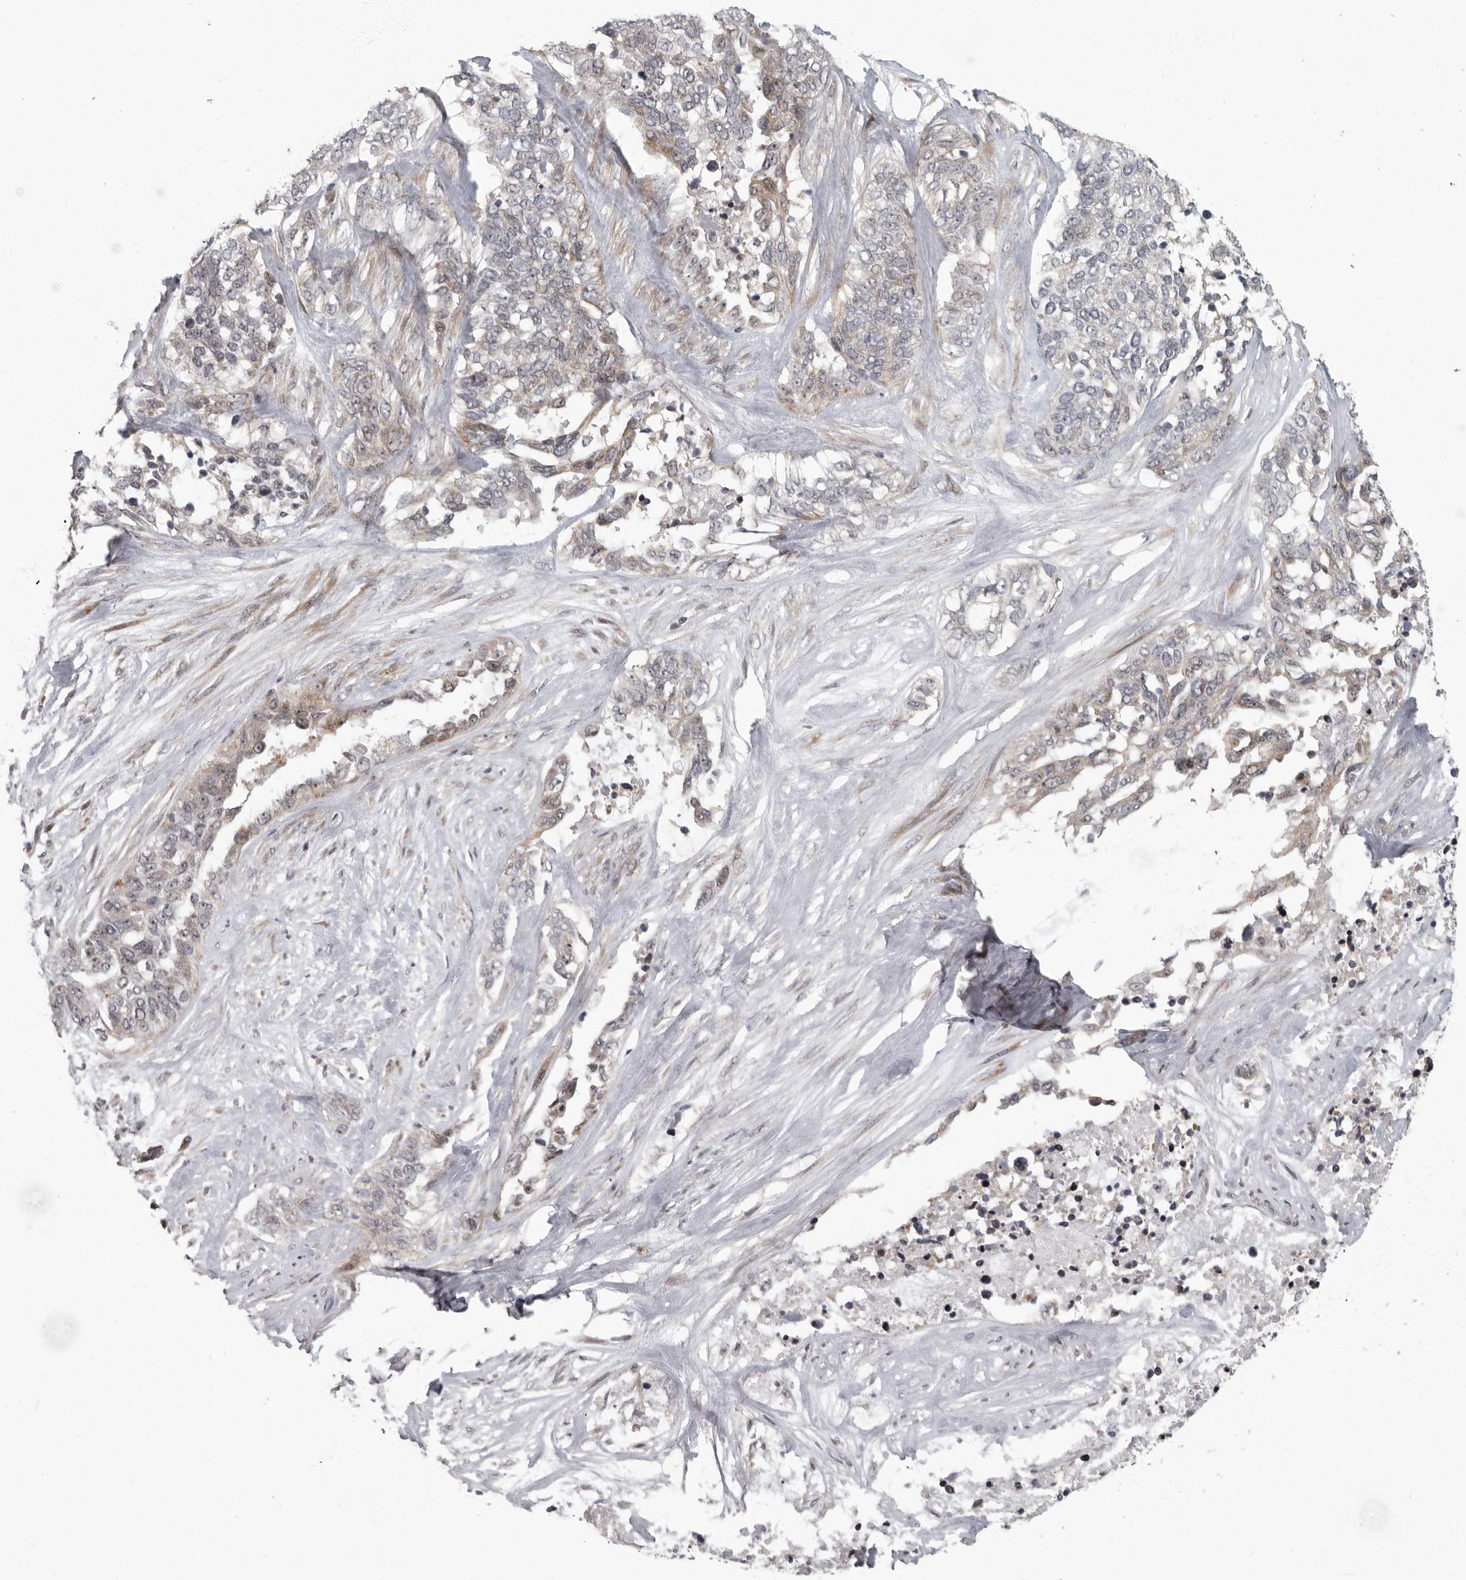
{"staining": {"intensity": "weak", "quantity": "<25%", "location": "cytoplasmic/membranous"}, "tissue": "ovarian cancer", "cell_type": "Tumor cells", "image_type": "cancer", "snomed": [{"axis": "morphology", "description": "Cystadenocarcinoma, serous, NOS"}, {"axis": "topography", "description": "Ovary"}], "caption": "IHC of human serous cystadenocarcinoma (ovarian) exhibits no expression in tumor cells.", "gene": "PDCD11", "patient": {"sex": "female", "age": 44}}